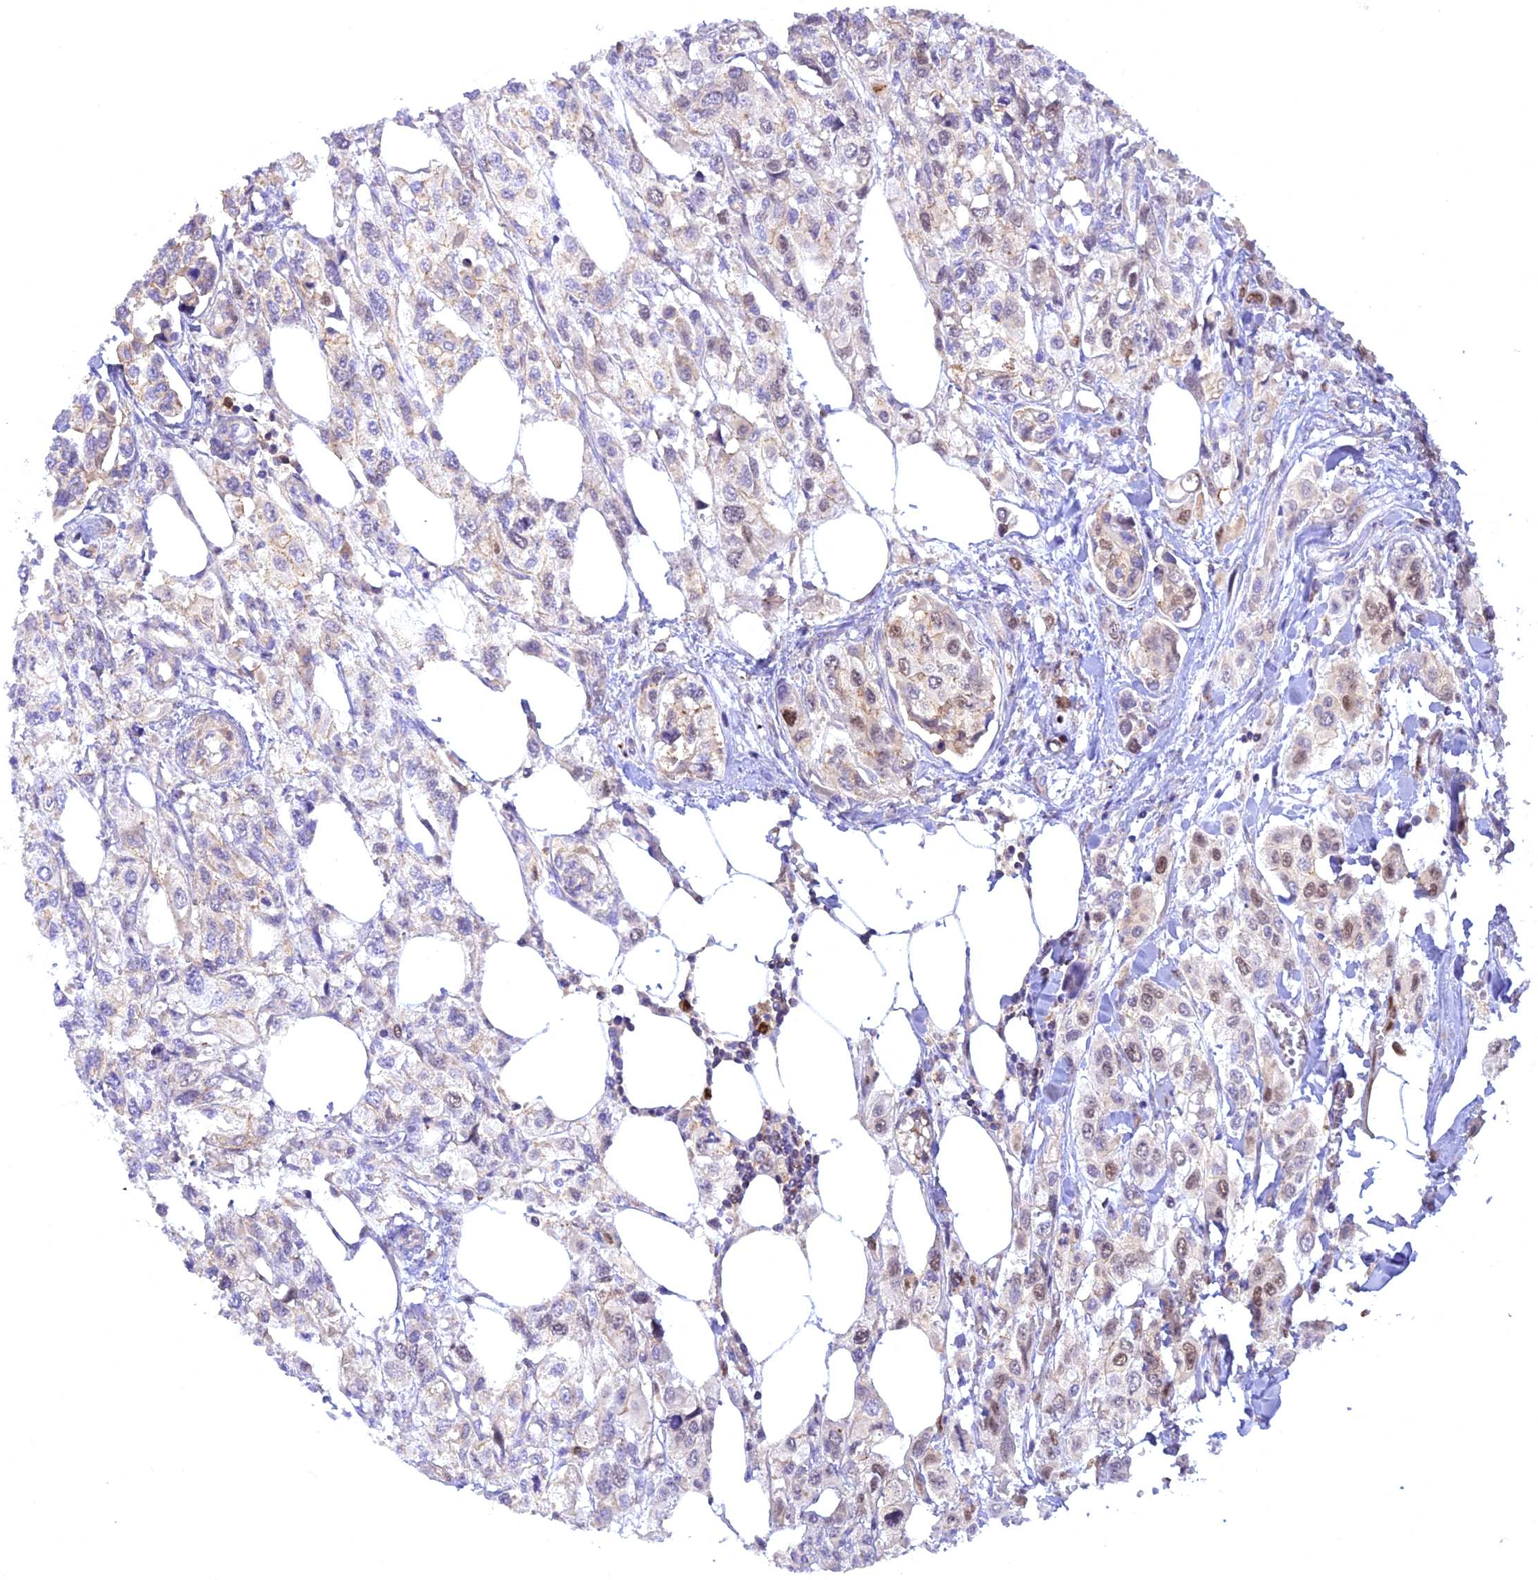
{"staining": {"intensity": "weak", "quantity": "<25%", "location": "nuclear"}, "tissue": "urothelial cancer", "cell_type": "Tumor cells", "image_type": "cancer", "snomed": [{"axis": "morphology", "description": "Urothelial carcinoma, High grade"}, {"axis": "topography", "description": "Urinary bladder"}], "caption": "A histopathology image of human high-grade urothelial carcinoma is negative for staining in tumor cells.", "gene": "CENPV", "patient": {"sex": "male", "age": 67}}